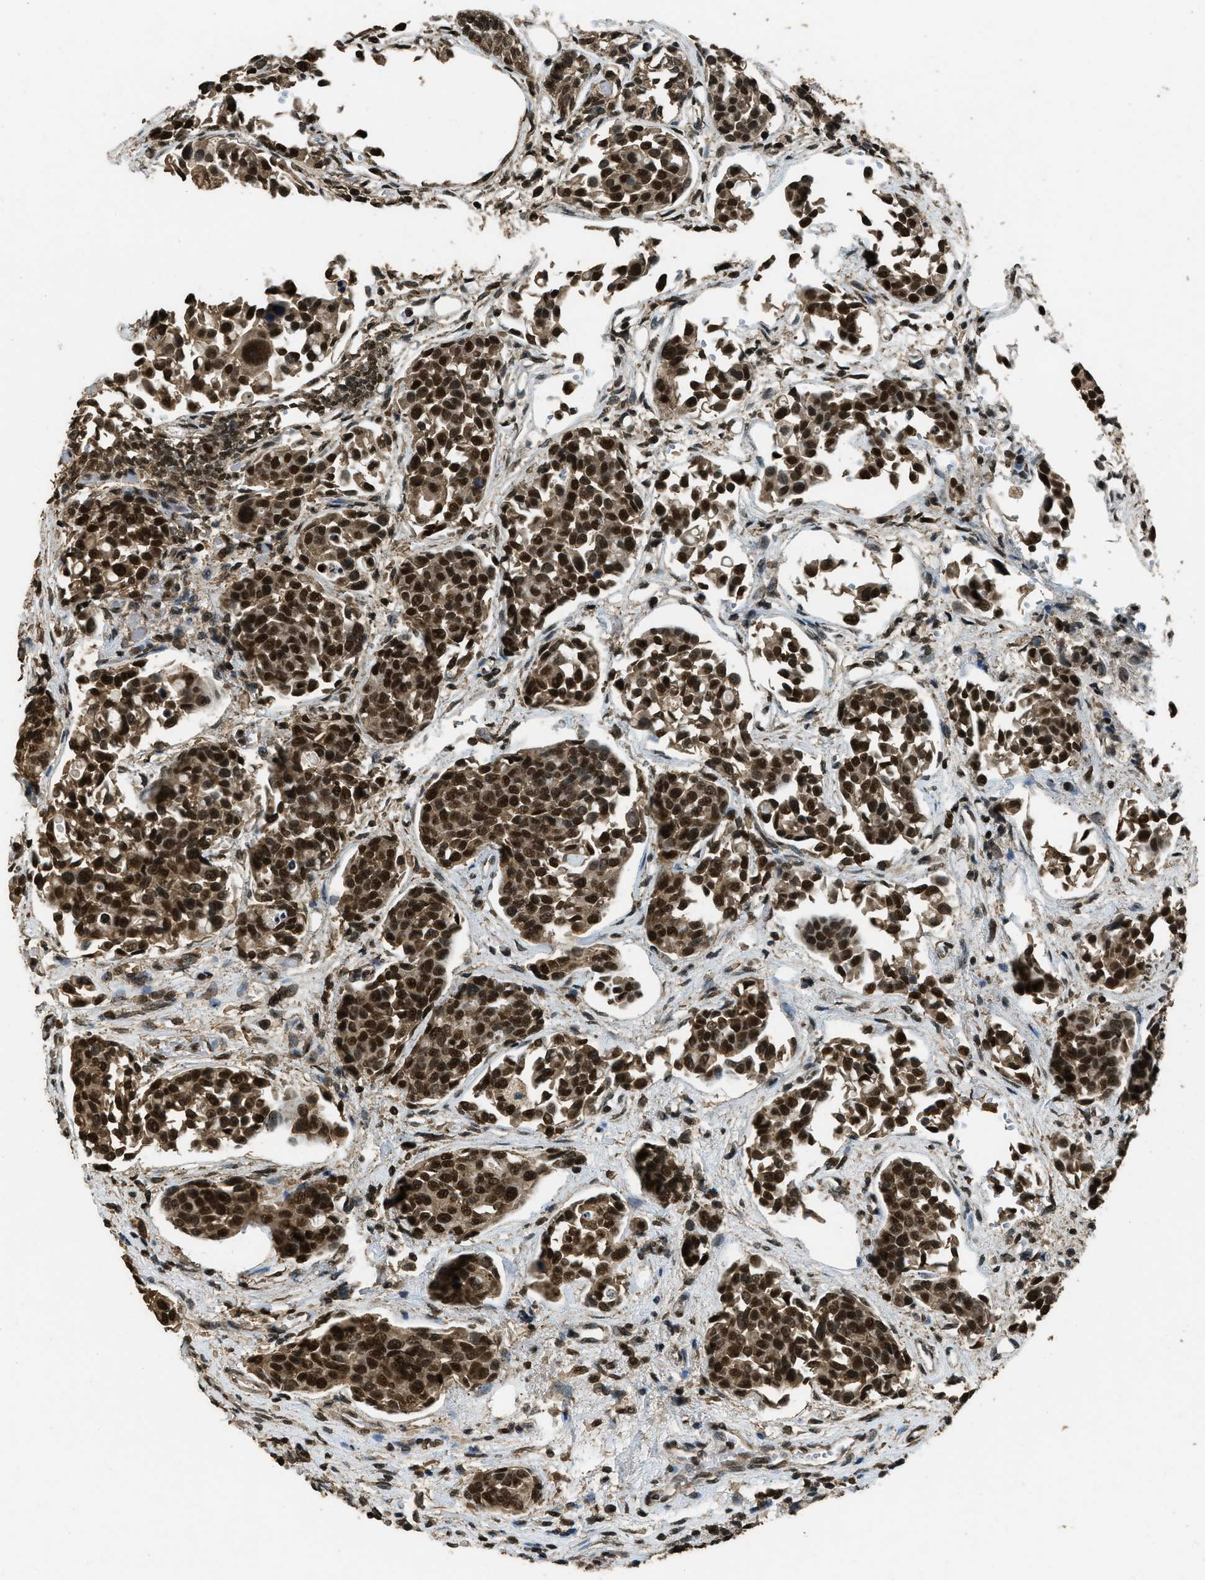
{"staining": {"intensity": "strong", "quantity": ">75%", "location": "nuclear"}, "tissue": "urothelial cancer", "cell_type": "Tumor cells", "image_type": "cancer", "snomed": [{"axis": "morphology", "description": "Urothelial carcinoma, High grade"}, {"axis": "topography", "description": "Urinary bladder"}], "caption": "Immunohistochemical staining of human high-grade urothelial carcinoma displays high levels of strong nuclear protein expression in approximately >75% of tumor cells. Nuclei are stained in blue.", "gene": "MYB", "patient": {"sex": "male", "age": 78}}